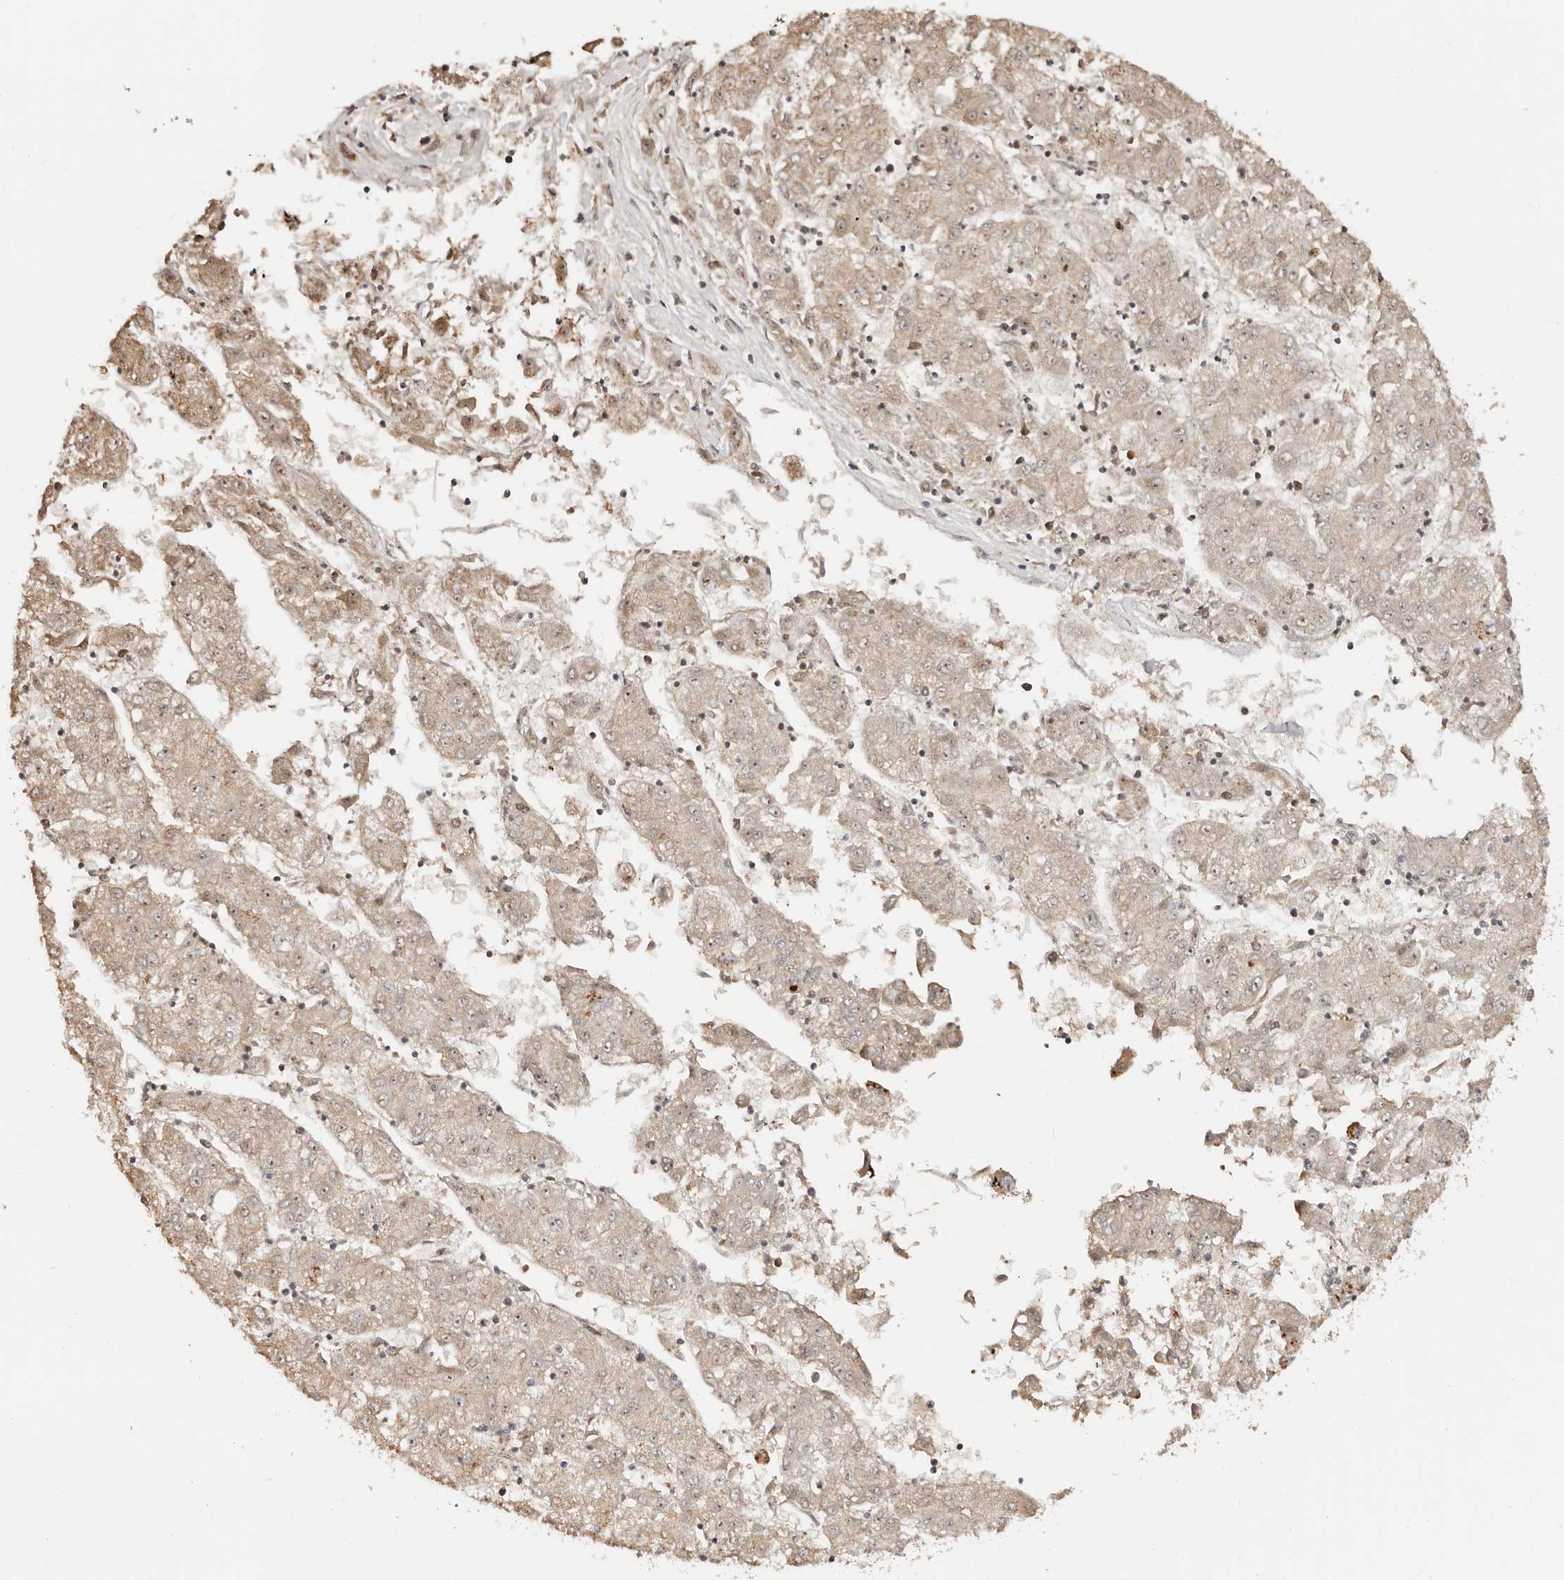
{"staining": {"intensity": "weak", "quantity": ">75%", "location": "cytoplasmic/membranous"}, "tissue": "liver cancer", "cell_type": "Tumor cells", "image_type": "cancer", "snomed": [{"axis": "morphology", "description": "Carcinoma, Hepatocellular, NOS"}, {"axis": "topography", "description": "Liver"}], "caption": "Approximately >75% of tumor cells in human liver hepatocellular carcinoma reveal weak cytoplasmic/membranous protein positivity as visualized by brown immunohistochemical staining.", "gene": "ODF2L", "patient": {"sex": "male", "age": 72}}